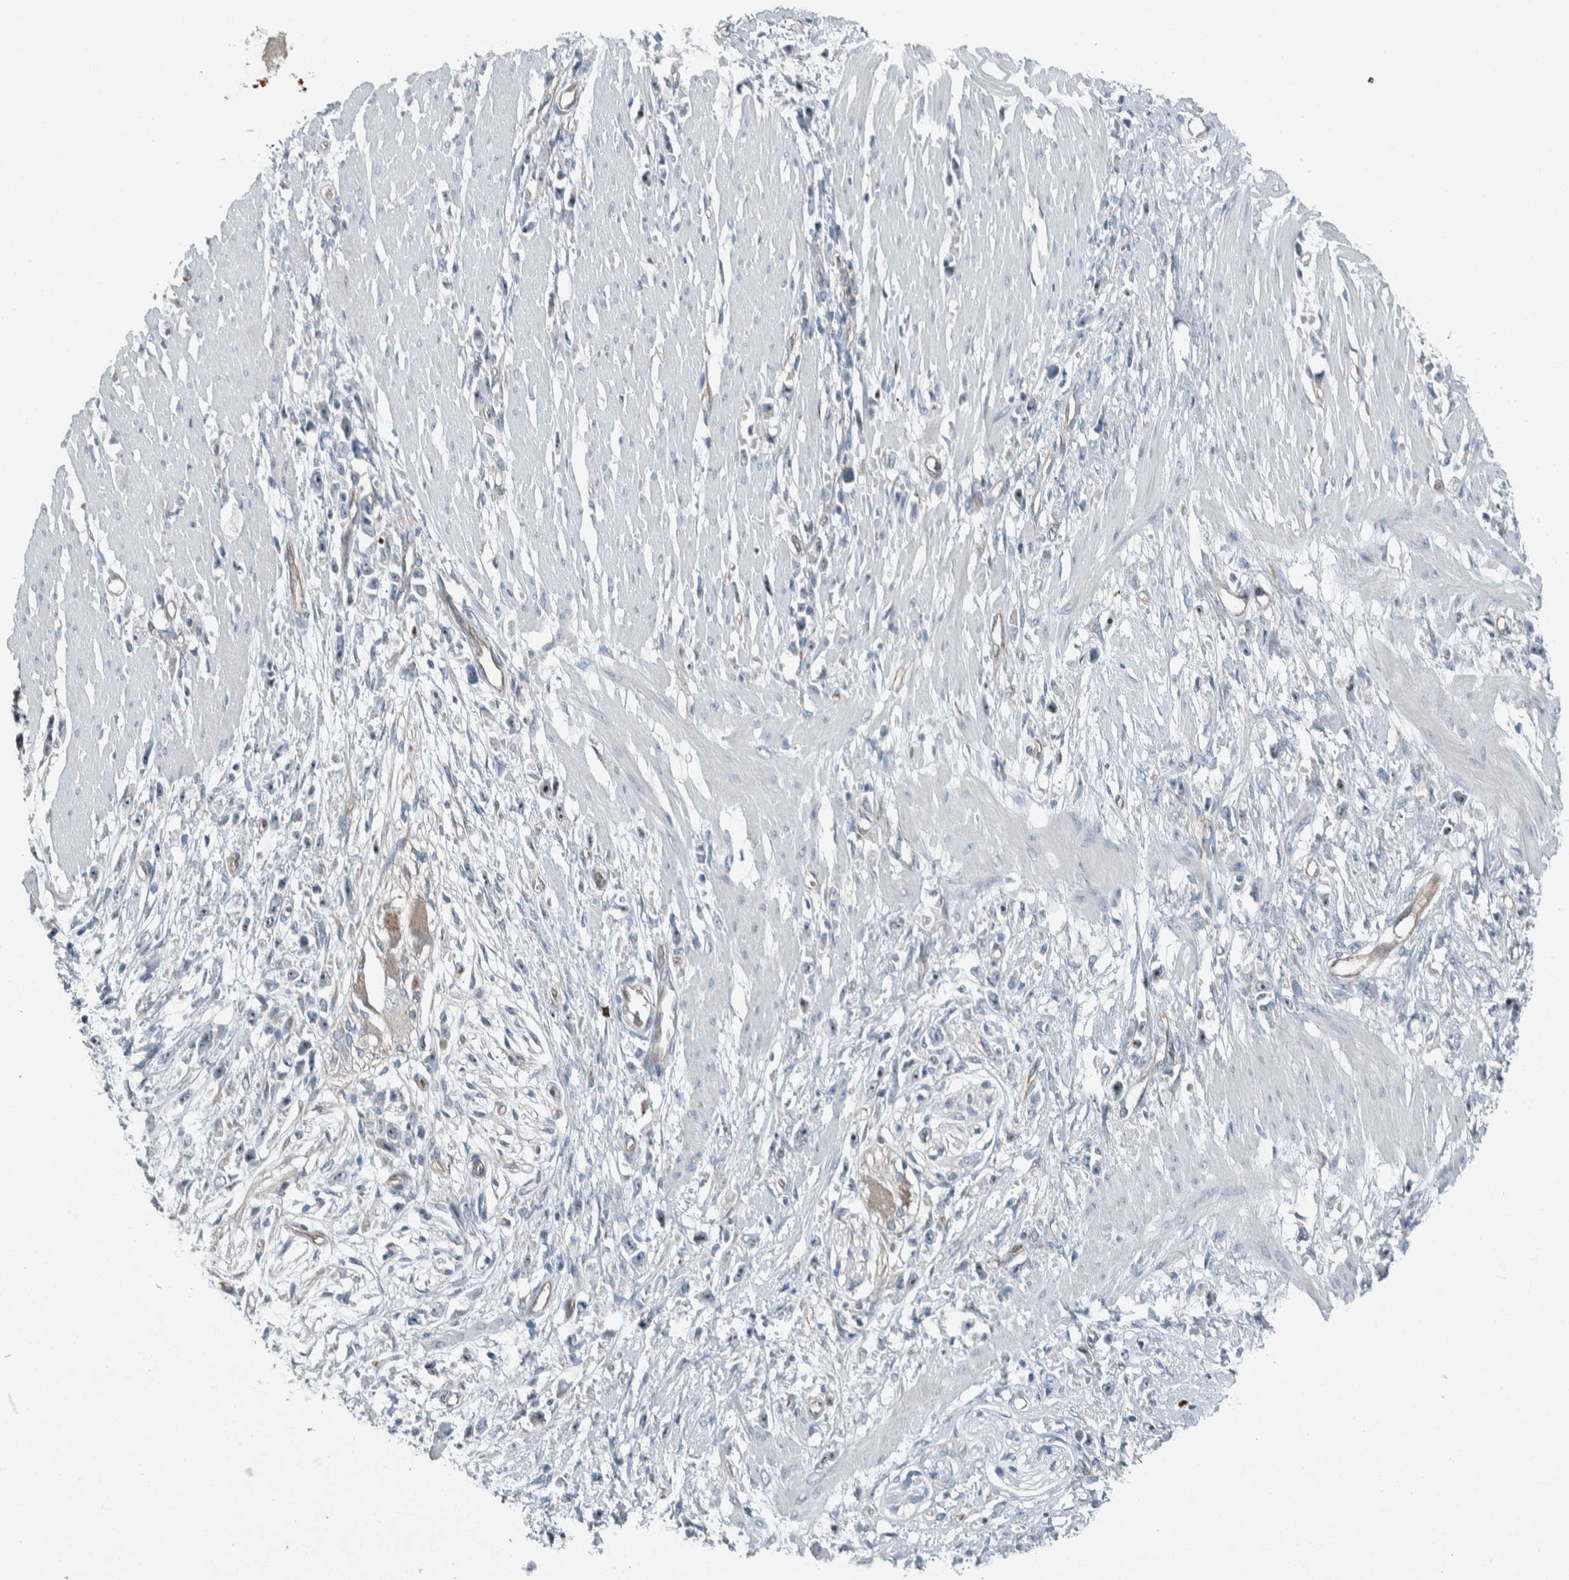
{"staining": {"intensity": "negative", "quantity": "none", "location": "none"}, "tissue": "stomach cancer", "cell_type": "Tumor cells", "image_type": "cancer", "snomed": [{"axis": "morphology", "description": "Adenocarcinoma, NOS"}, {"axis": "topography", "description": "Stomach"}], "caption": "DAB (3,3'-diaminobenzidine) immunohistochemical staining of human adenocarcinoma (stomach) reveals no significant staining in tumor cells.", "gene": "USP25", "patient": {"sex": "female", "age": 59}}